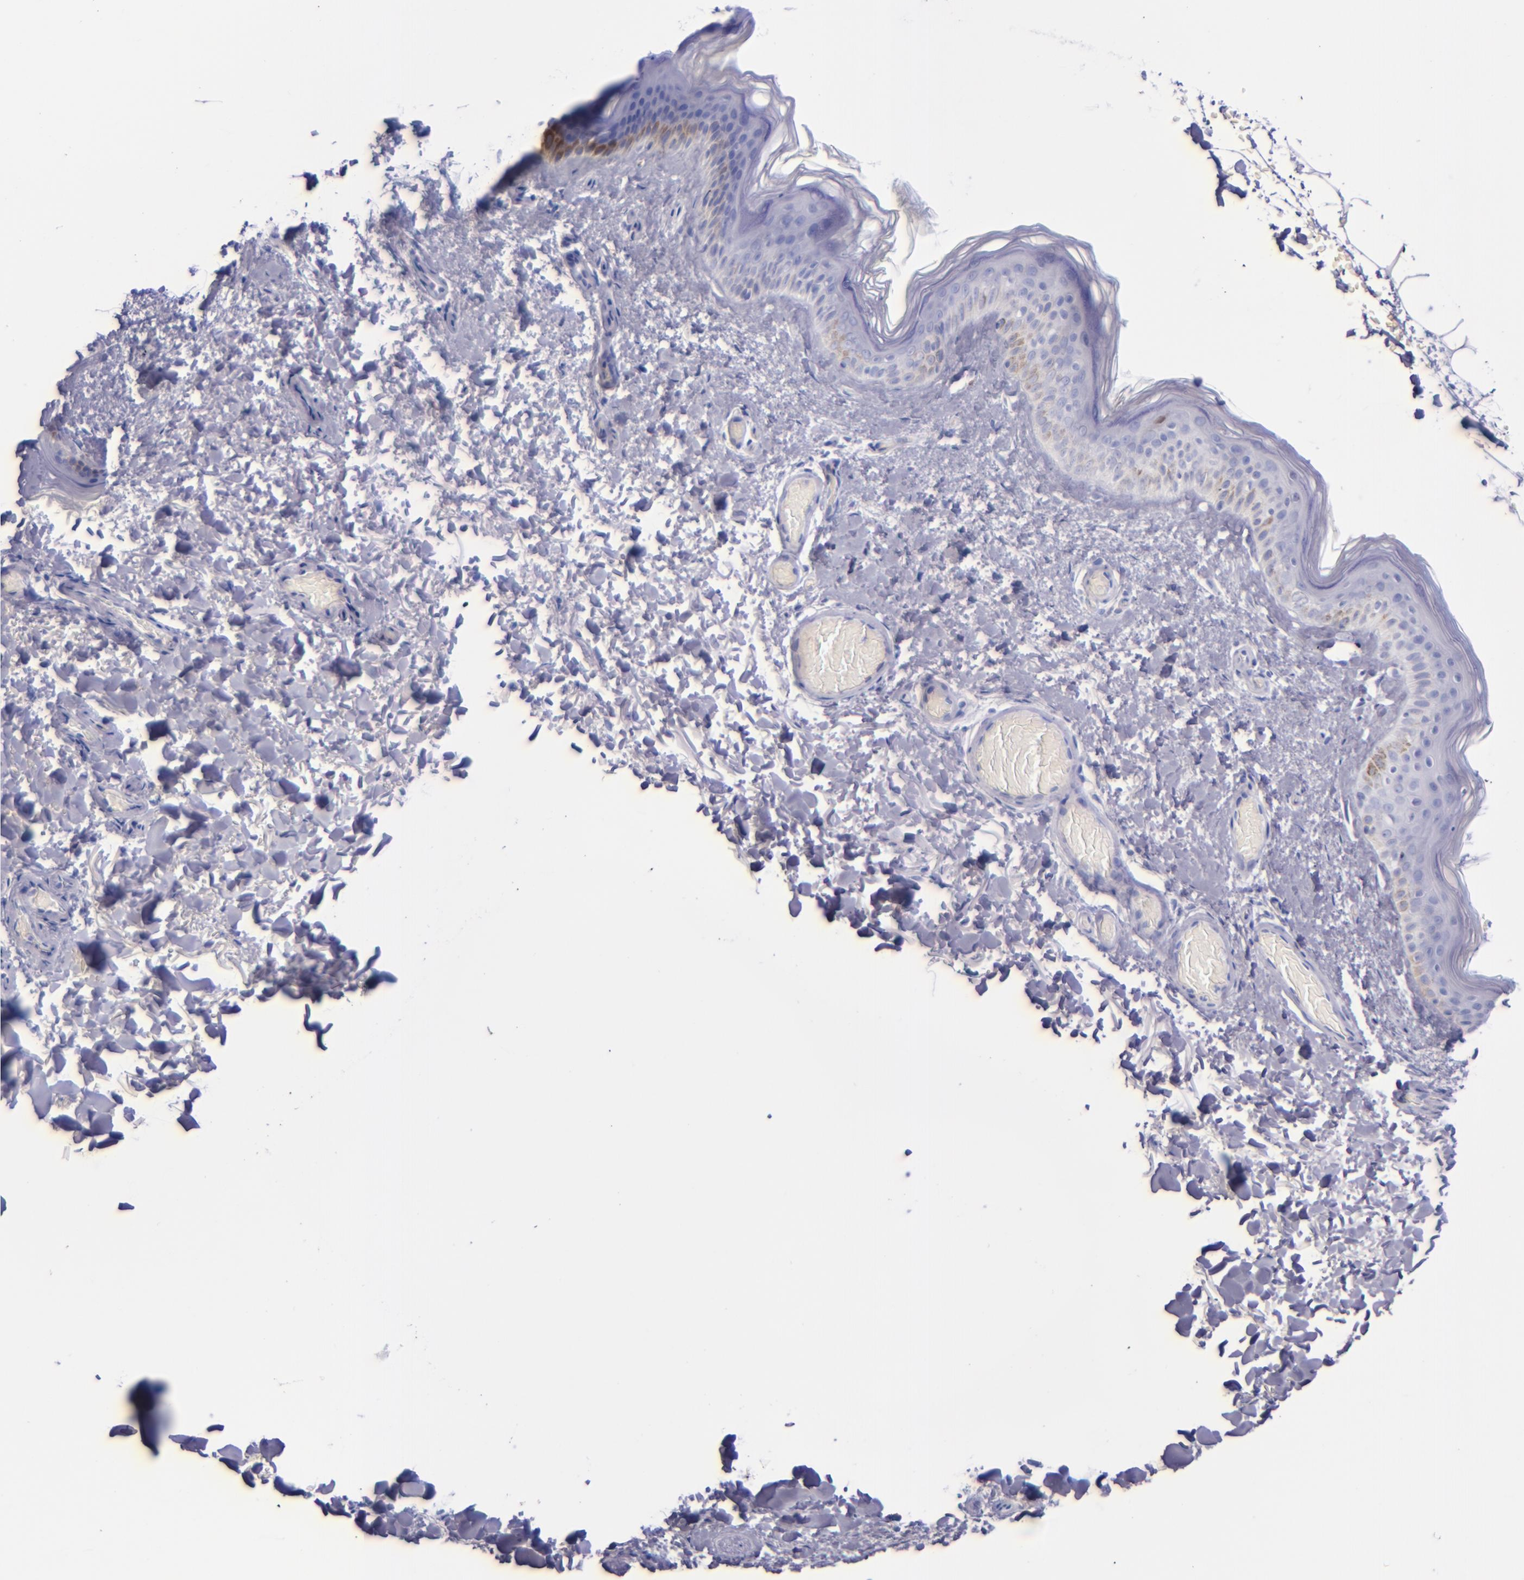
{"staining": {"intensity": "negative", "quantity": "none", "location": "none"}, "tissue": "skin", "cell_type": "Fibroblasts", "image_type": "normal", "snomed": [{"axis": "morphology", "description": "Normal tissue, NOS"}, {"axis": "topography", "description": "Skin"}], "caption": "Image shows no significant protein positivity in fibroblasts of unremarkable skin. (Immunohistochemistry (ihc), brightfield microscopy, high magnification).", "gene": "SFTPA2", "patient": {"sex": "male", "age": 63}}